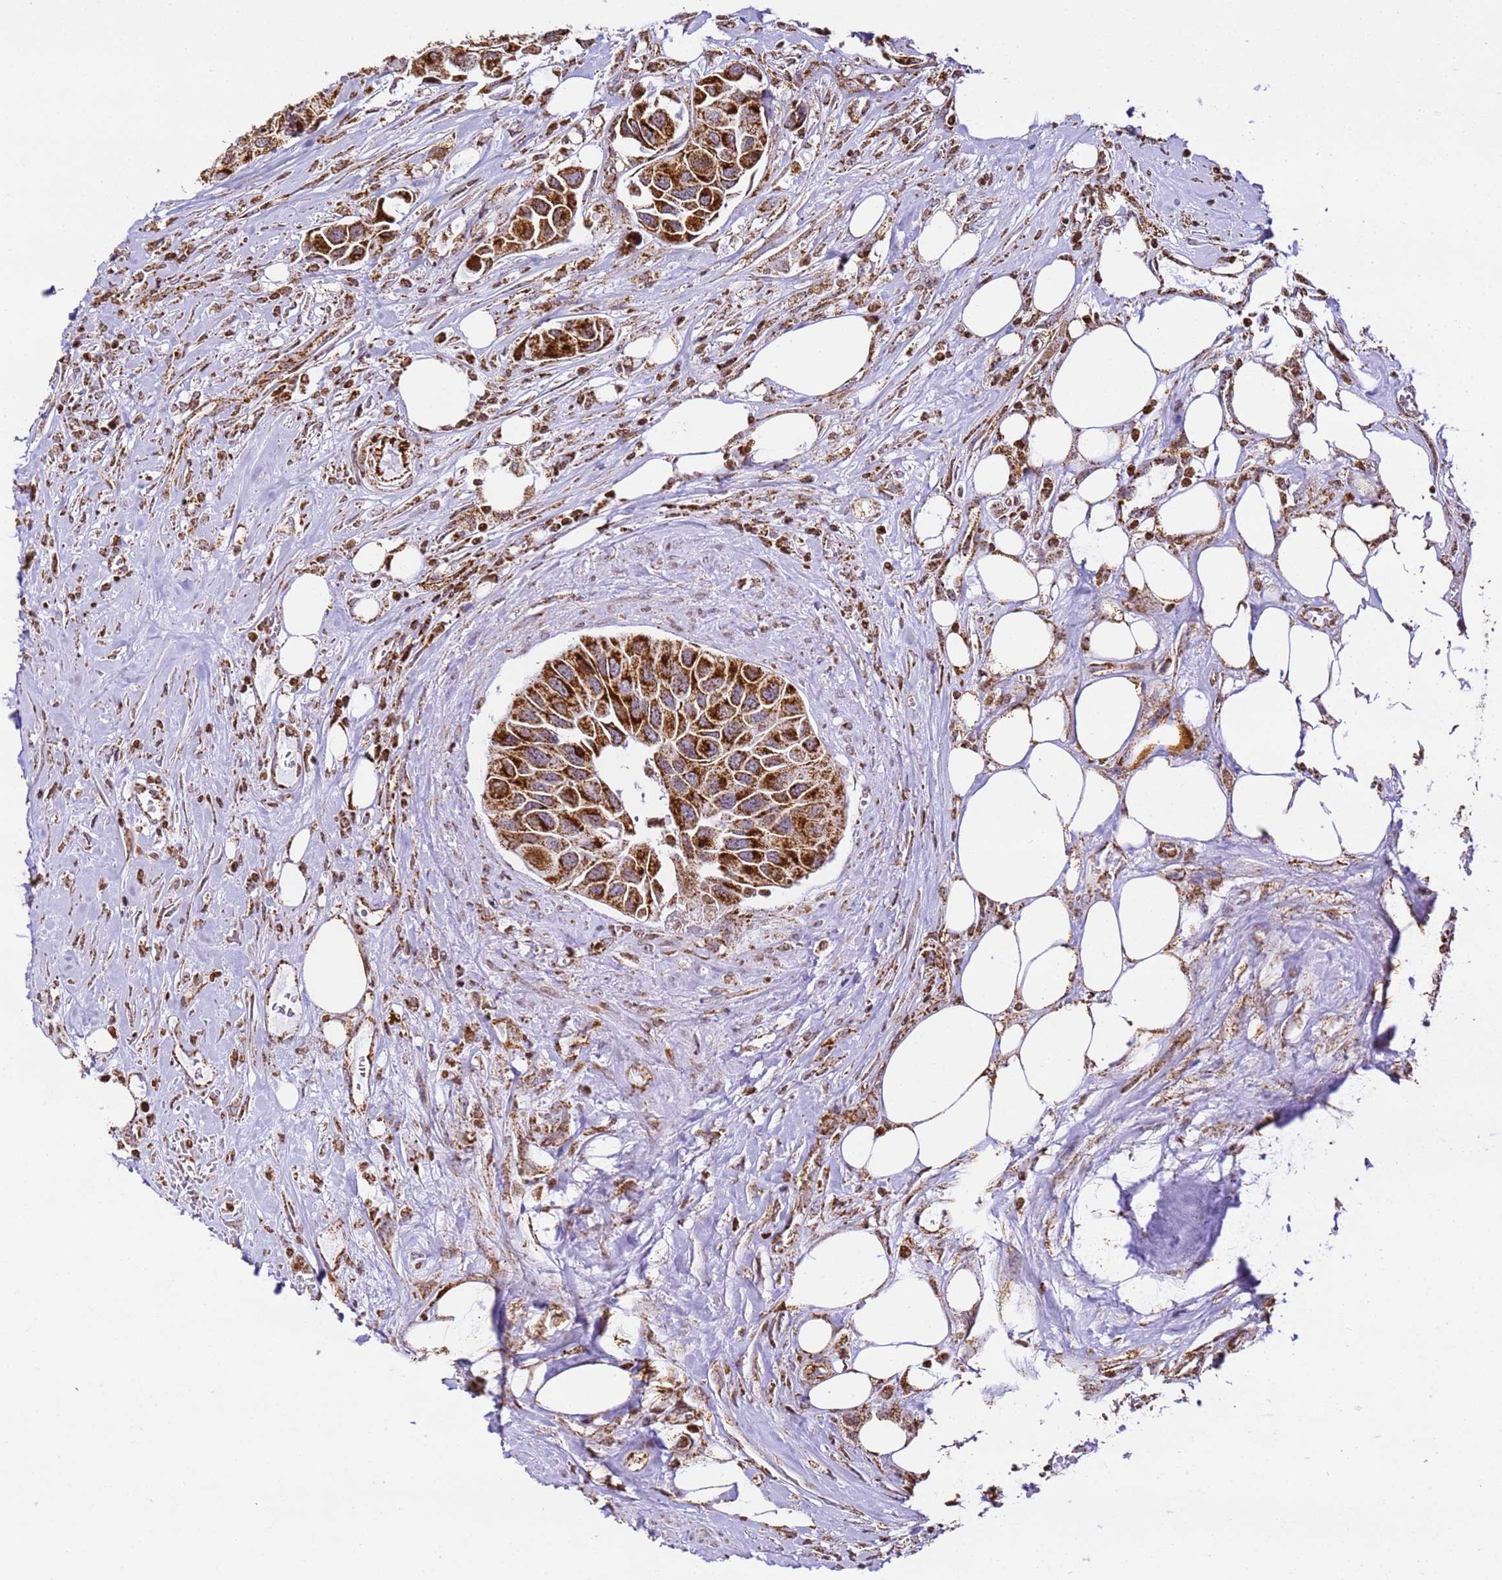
{"staining": {"intensity": "moderate", "quantity": ">75%", "location": "cytoplasmic/membranous"}, "tissue": "urothelial cancer", "cell_type": "Tumor cells", "image_type": "cancer", "snomed": [{"axis": "morphology", "description": "Urothelial carcinoma, High grade"}, {"axis": "topography", "description": "Urinary bladder"}], "caption": "Immunohistochemical staining of human urothelial carcinoma (high-grade) displays medium levels of moderate cytoplasmic/membranous protein staining in approximately >75% of tumor cells.", "gene": "HSPE1", "patient": {"sex": "male", "age": 74}}